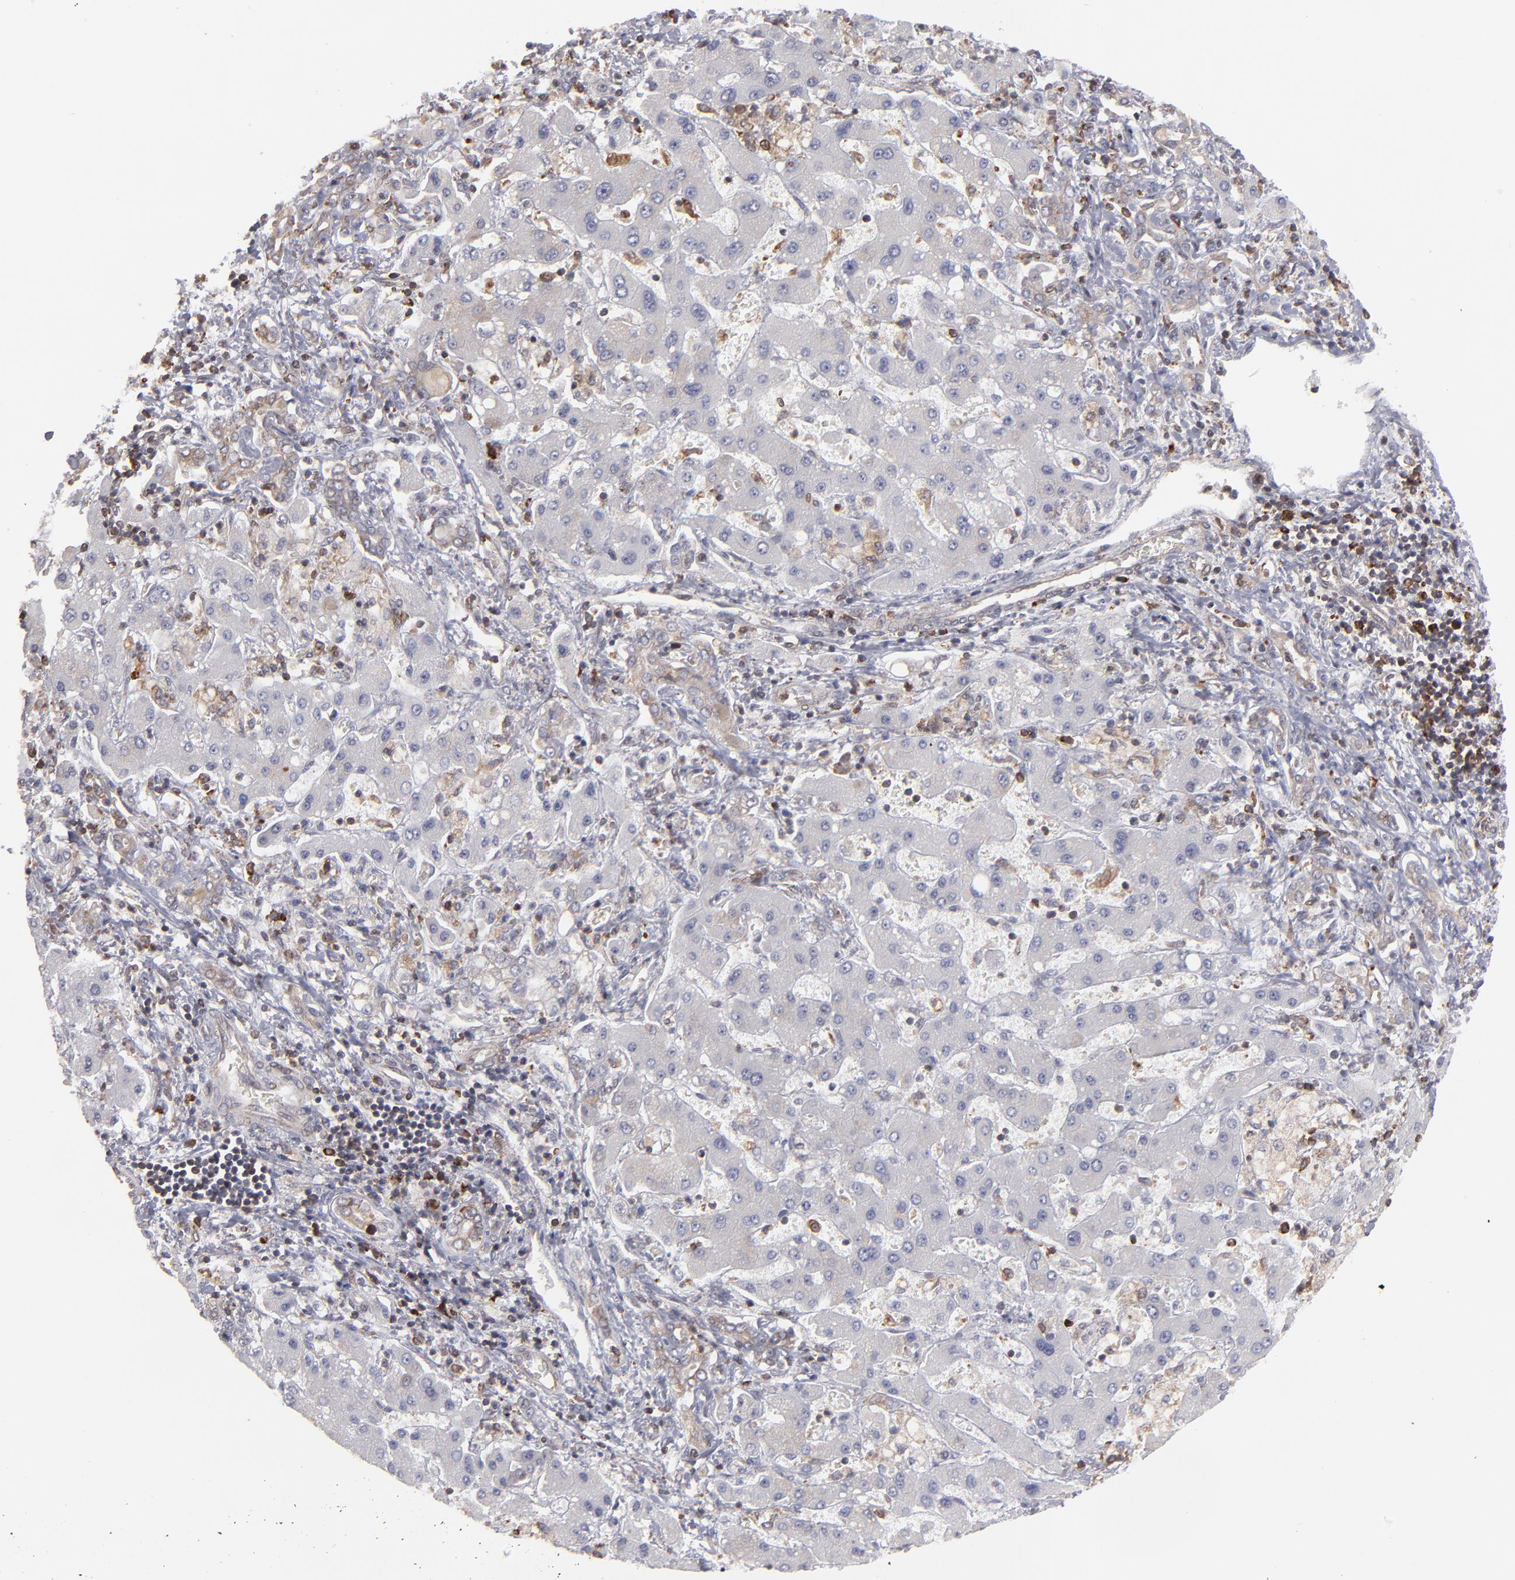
{"staining": {"intensity": "weak", "quantity": "<25%", "location": "cytoplasmic/membranous"}, "tissue": "liver cancer", "cell_type": "Tumor cells", "image_type": "cancer", "snomed": [{"axis": "morphology", "description": "Cholangiocarcinoma"}, {"axis": "topography", "description": "Liver"}], "caption": "This is a photomicrograph of immunohistochemistry staining of liver cancer (cholangiocarcinoma), which shows no positivity in tumor cells. (DAB (3,3'-diaminobenzidine) immunohistochemistry (IHC) with hematoxylin counter stain).", "gene": "TMX1", "patient": {"sex": "male", "age": 50}}